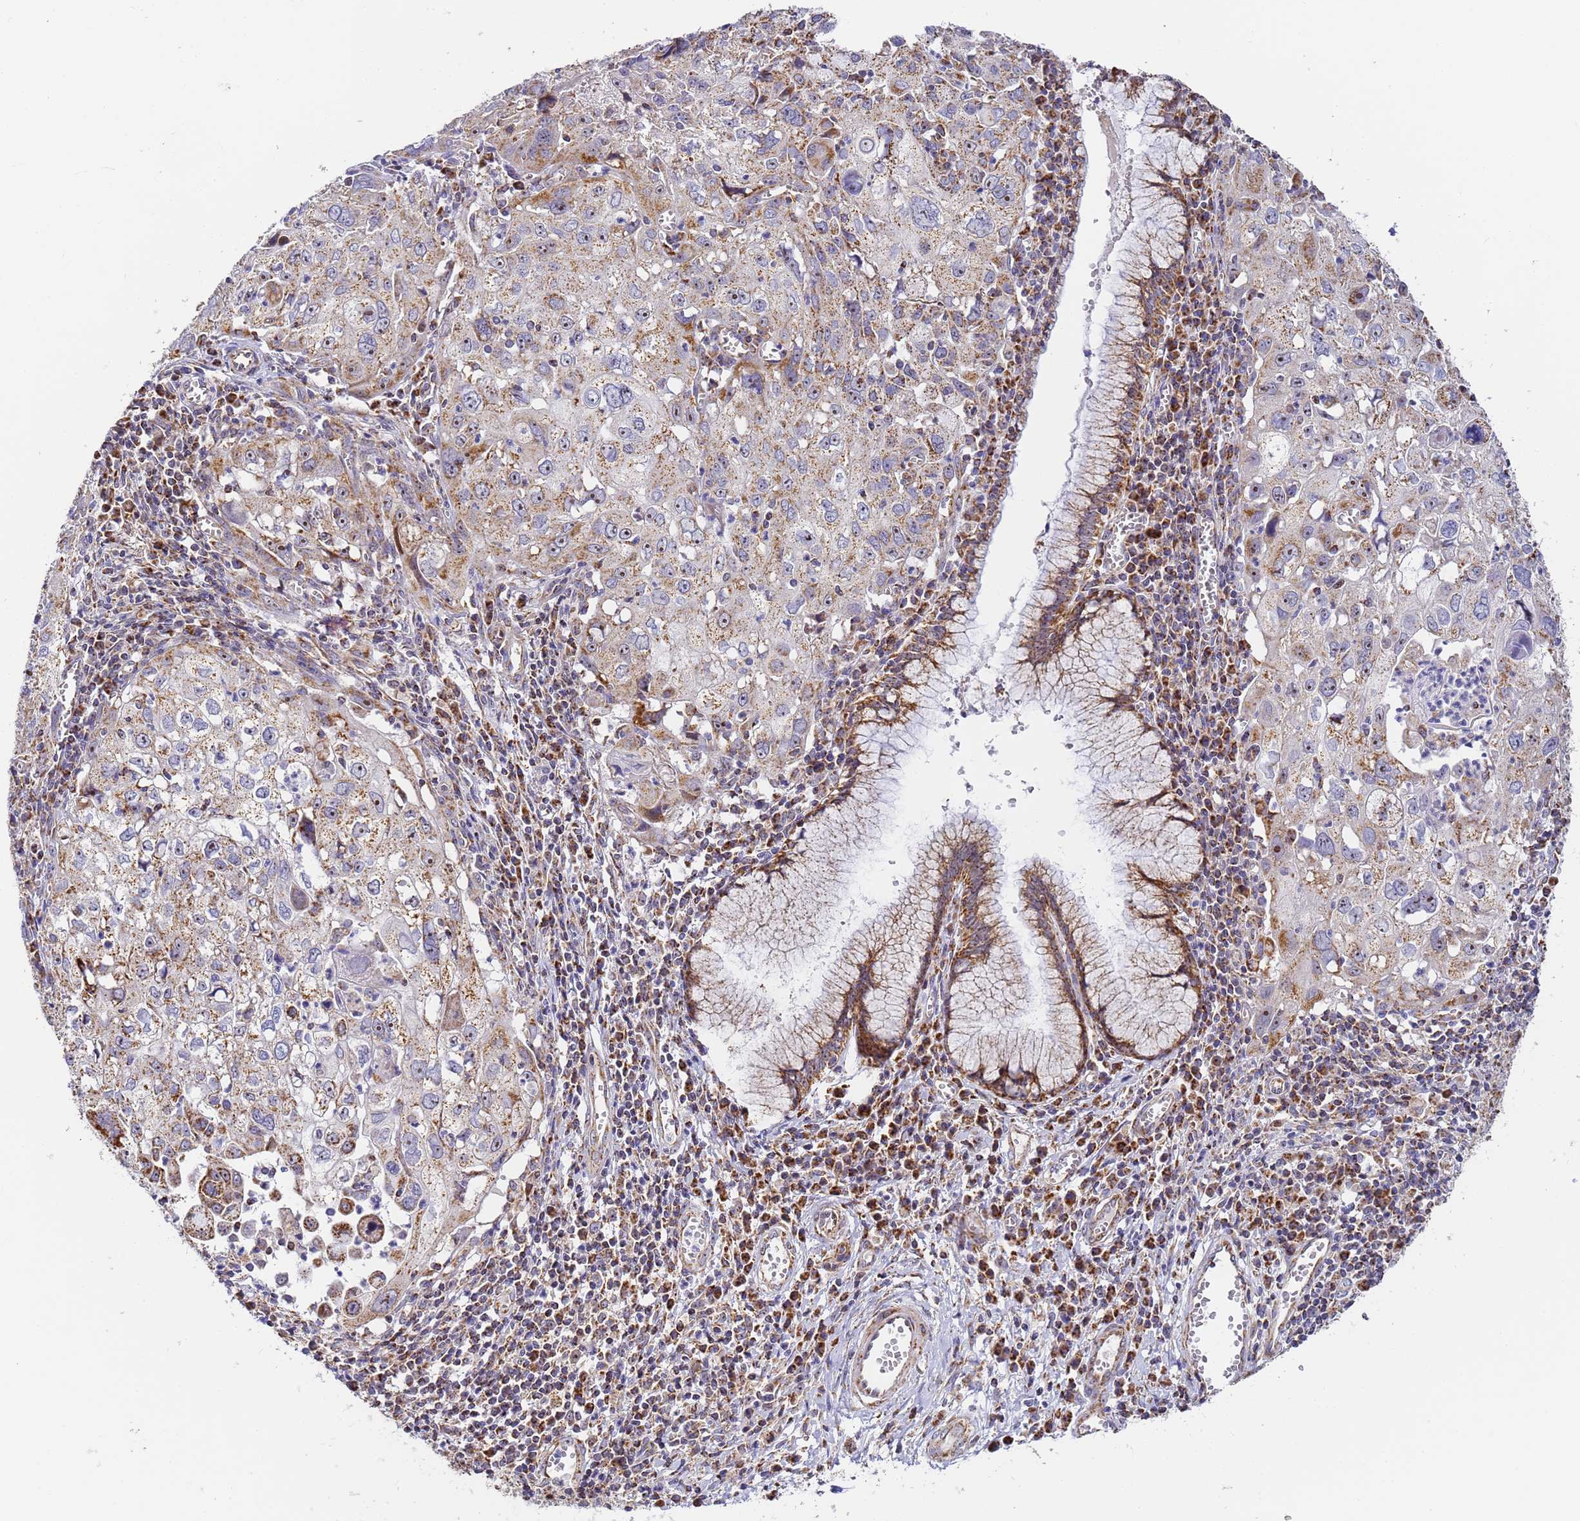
{"staining": {"intensity": "moderate", "quantity": "25%-75%", "location": "cytoplasmic/membranous"}, "tissue": "cervical cancer", "cell_type": "Tumor cells", "image_type": "cancer", "snomed": [{"axis": "morphology", "description": "Squamous cell carcinoma, NOS"}, {"axis": "topography", "description": "Cervix"}], "caption": "Cervical cancer tissue exhibits moderate cytoplasmic/membranous expression in approximately 25%-75% of tumor cells, visualized by immunohistochemistry.", "gene": "FRG2C", "patient": {"sex": "female", "age": 42}}